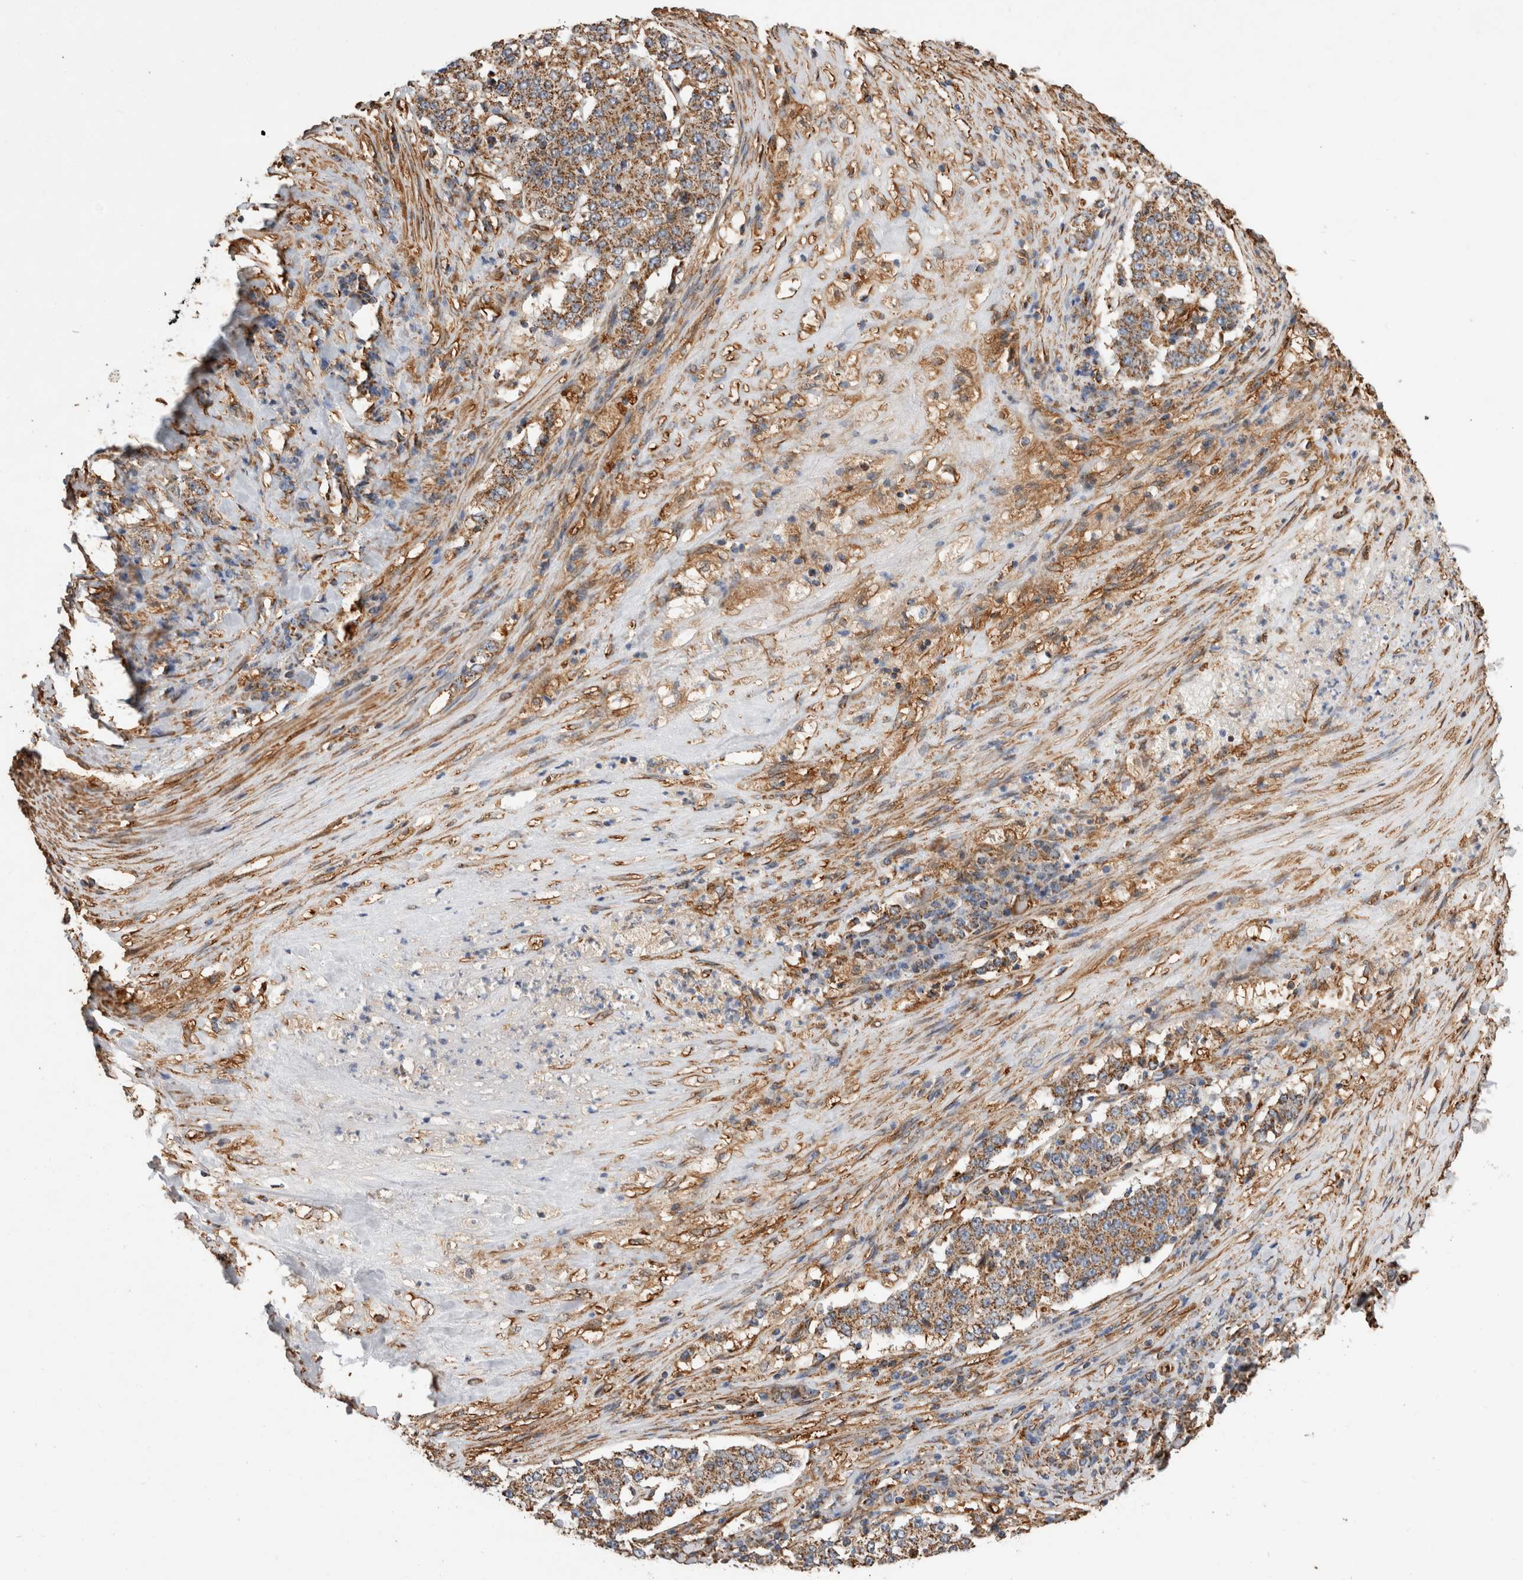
{"staining": {"intensity": "moderate", "quantity": ">75%", "location": "cytoplasmic/membranous"}, "tissue": "stomach cancer", "cell_type": "Tumor cells", "image_type": "cancer", "snomed": [{"axis": "morphology", "description": "Adenocarcinoma, NOS"}, {"axis": "topography", "description": "Stomach"}], "caption": "Stomach cancer stained with a protein marker demonstrates moderate staining in tumor cells.", "gene": "ZNF397", "patient": {"sex": "male", "age": 59}}